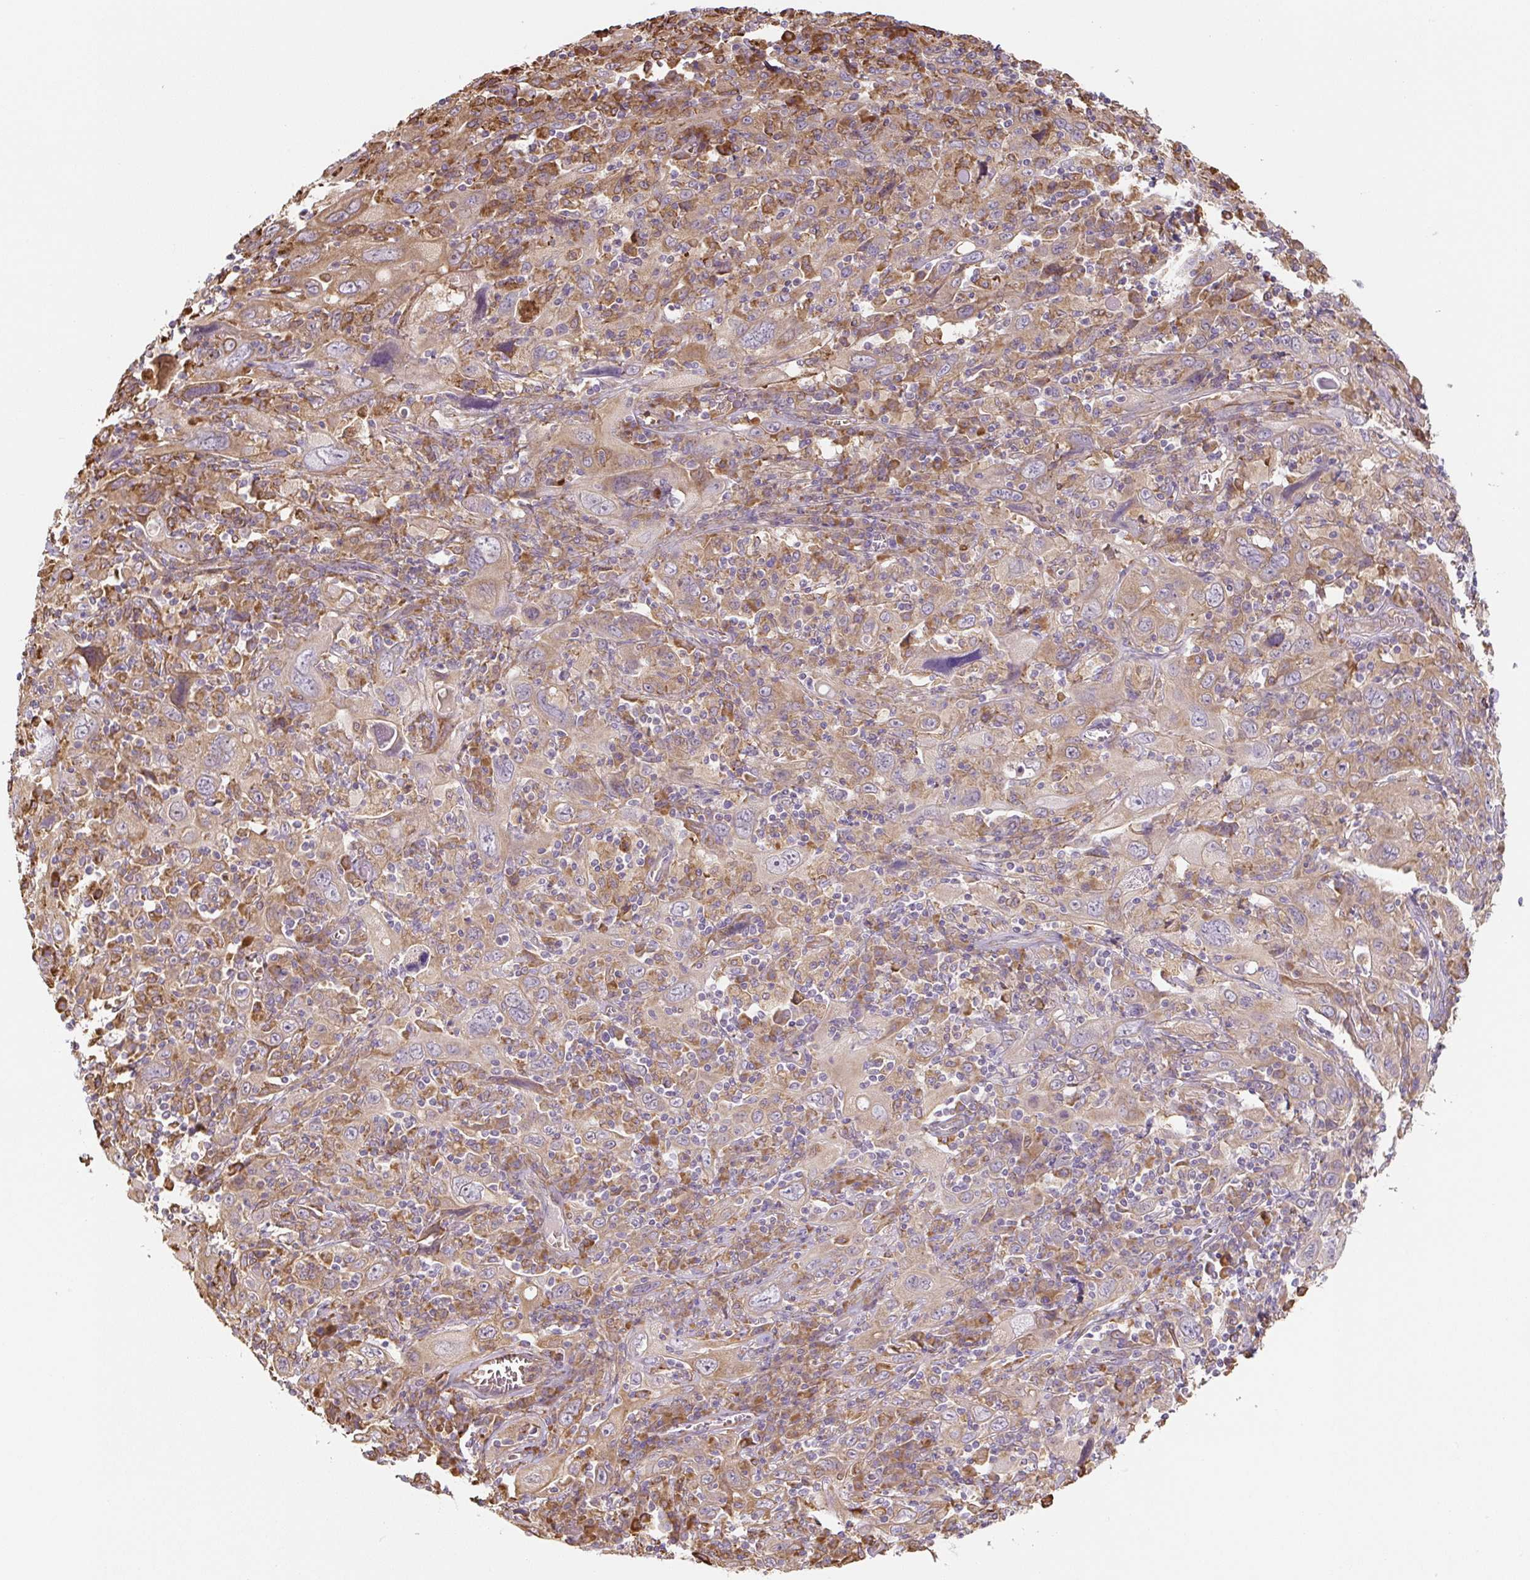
{"staining": {"intensity": "moderate", "quantity": "25%-75%", "location": "cytoplasmic/membranous"}, "tissue": "cervical cancer", "cell_type": "Tumor cells", "image_type": "cancer", "snomed": [{"axis": "morphology", "description": "Squamous cell carcinoma, NOS"}, {"axis": "topography", "description": "Cervix"}], "caption": "Cervical cancer stained for a protein (brown) reveals moderate cytoplasmic/membranous positive positivity in approximately 25%-75% of tumor cells.", "gene": "RASA1", "patient": {"sex": "female", "age": 46}}